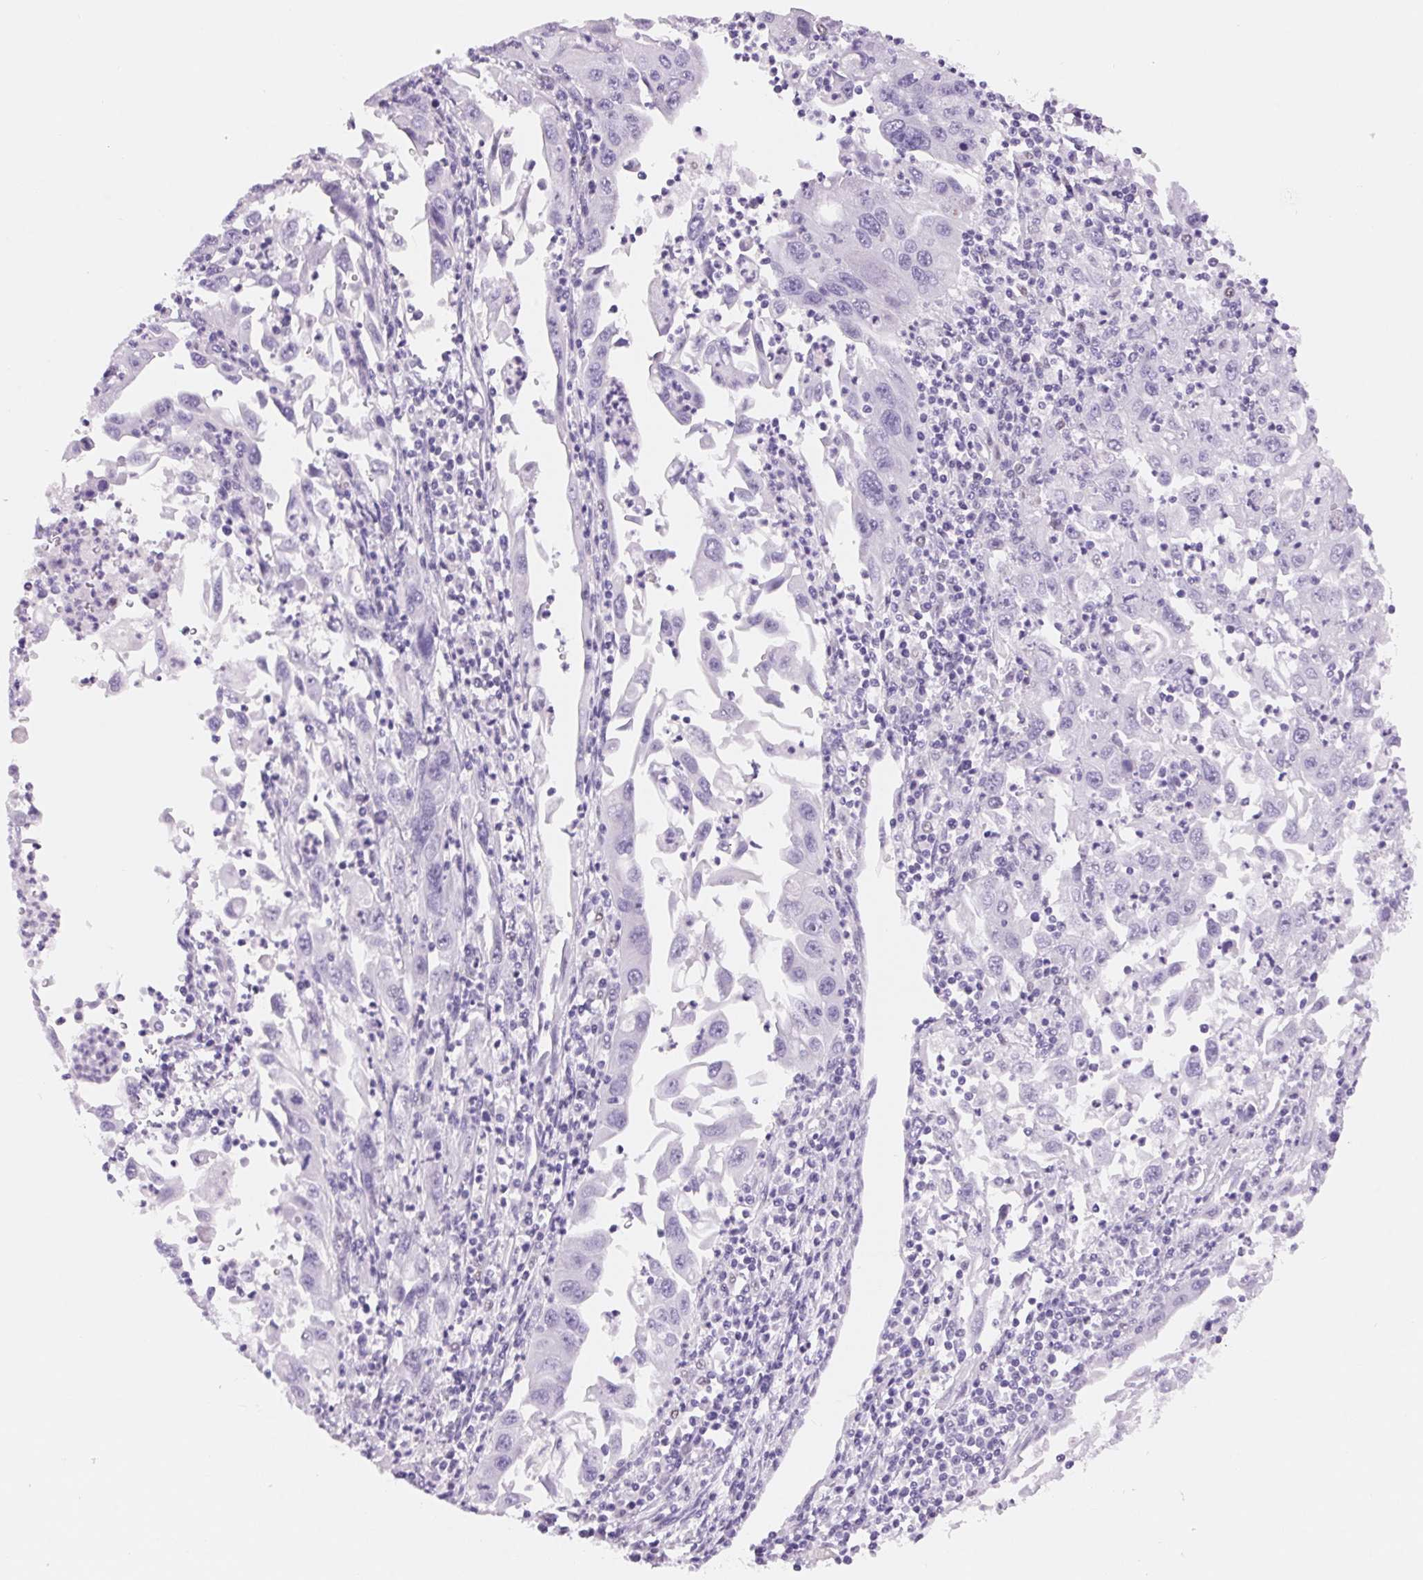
{"staining": {"intensity": "negative", "quantity": "none", "location": "none"}, "tissue": "endometrial cancer", "cell_type": "Tumor cells", "image_type": "cancer", "snomed": [{"axis": "morphology", "description": "Adenocarcinoma, NOS"}, {"axis": "topography", "description": "Uterus"}], "caption": "High magnification brightfield microscopy of endometrial adenocarcinoma stained with DAB (brown) and counterstained with hematoxylin (blue): tumor cells show no significant positivity.", "gene": "ASGR2", "patient": {"sex": "female", "age": 62}}